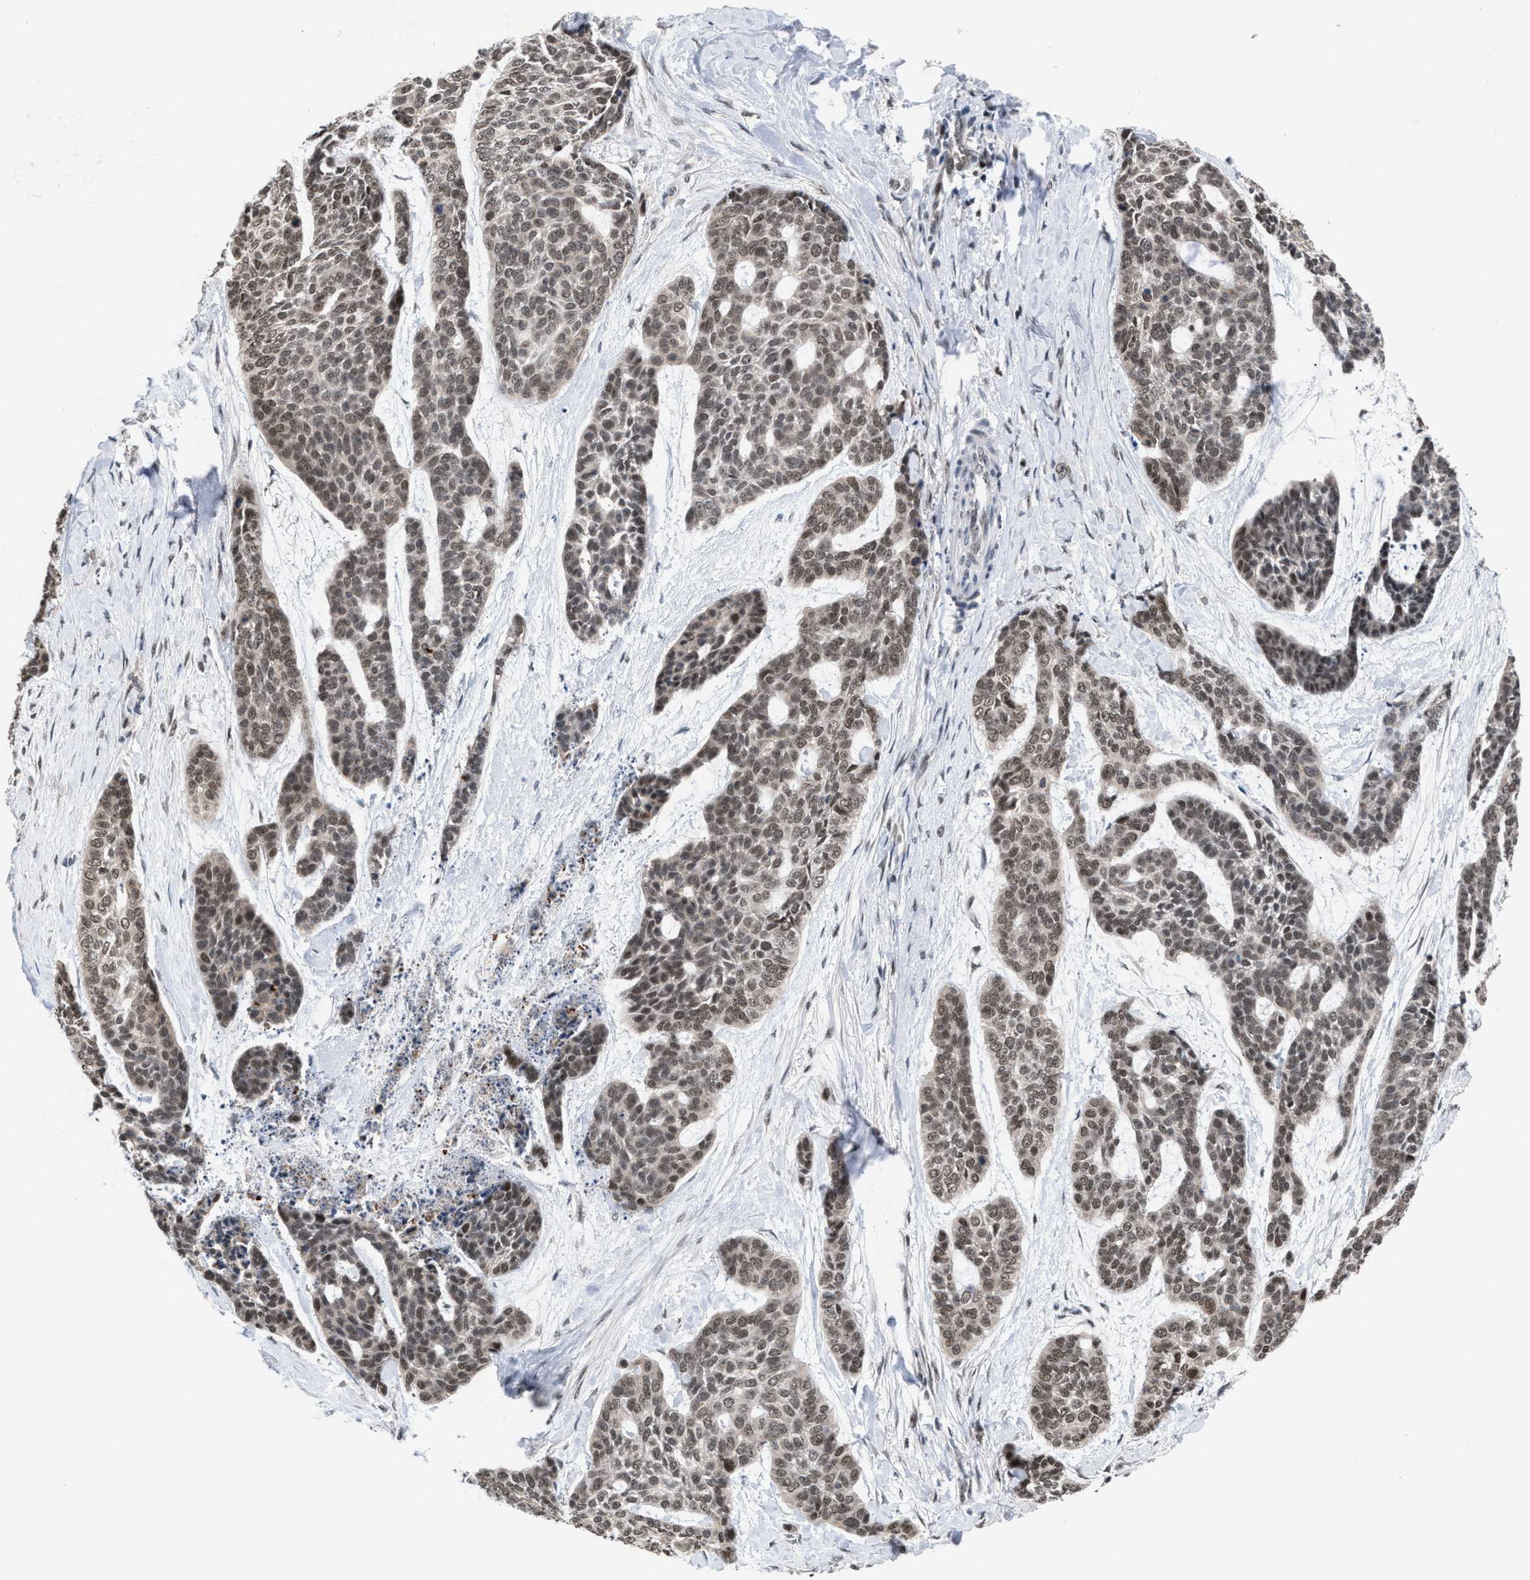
{"staining": {"intensity": "weak", "quantity": ">75%", "location": "nuclear"}, "tissue": "skin cancer", "cell_type": "Tumor cells", "image_type": "cancer", "snomed": [{"axis": "morphology", "description": "Basal cell carcinoma"}, {"axis": "topography", "description": "Skin"}], "caption": "Brown immunohistochemical staining in human skin cancer (basal cell carcinoma) exhibits weak nuclear positivity in about >75% of tumor cells. The staining was performed using DAB (3,3'-diaminobenzidine), with brown indicating positive protein expression. Nuclei are stained blue with hematoxylin.", "gene": "C9orf78", "patient": {"sex": "female", "age": 64}}